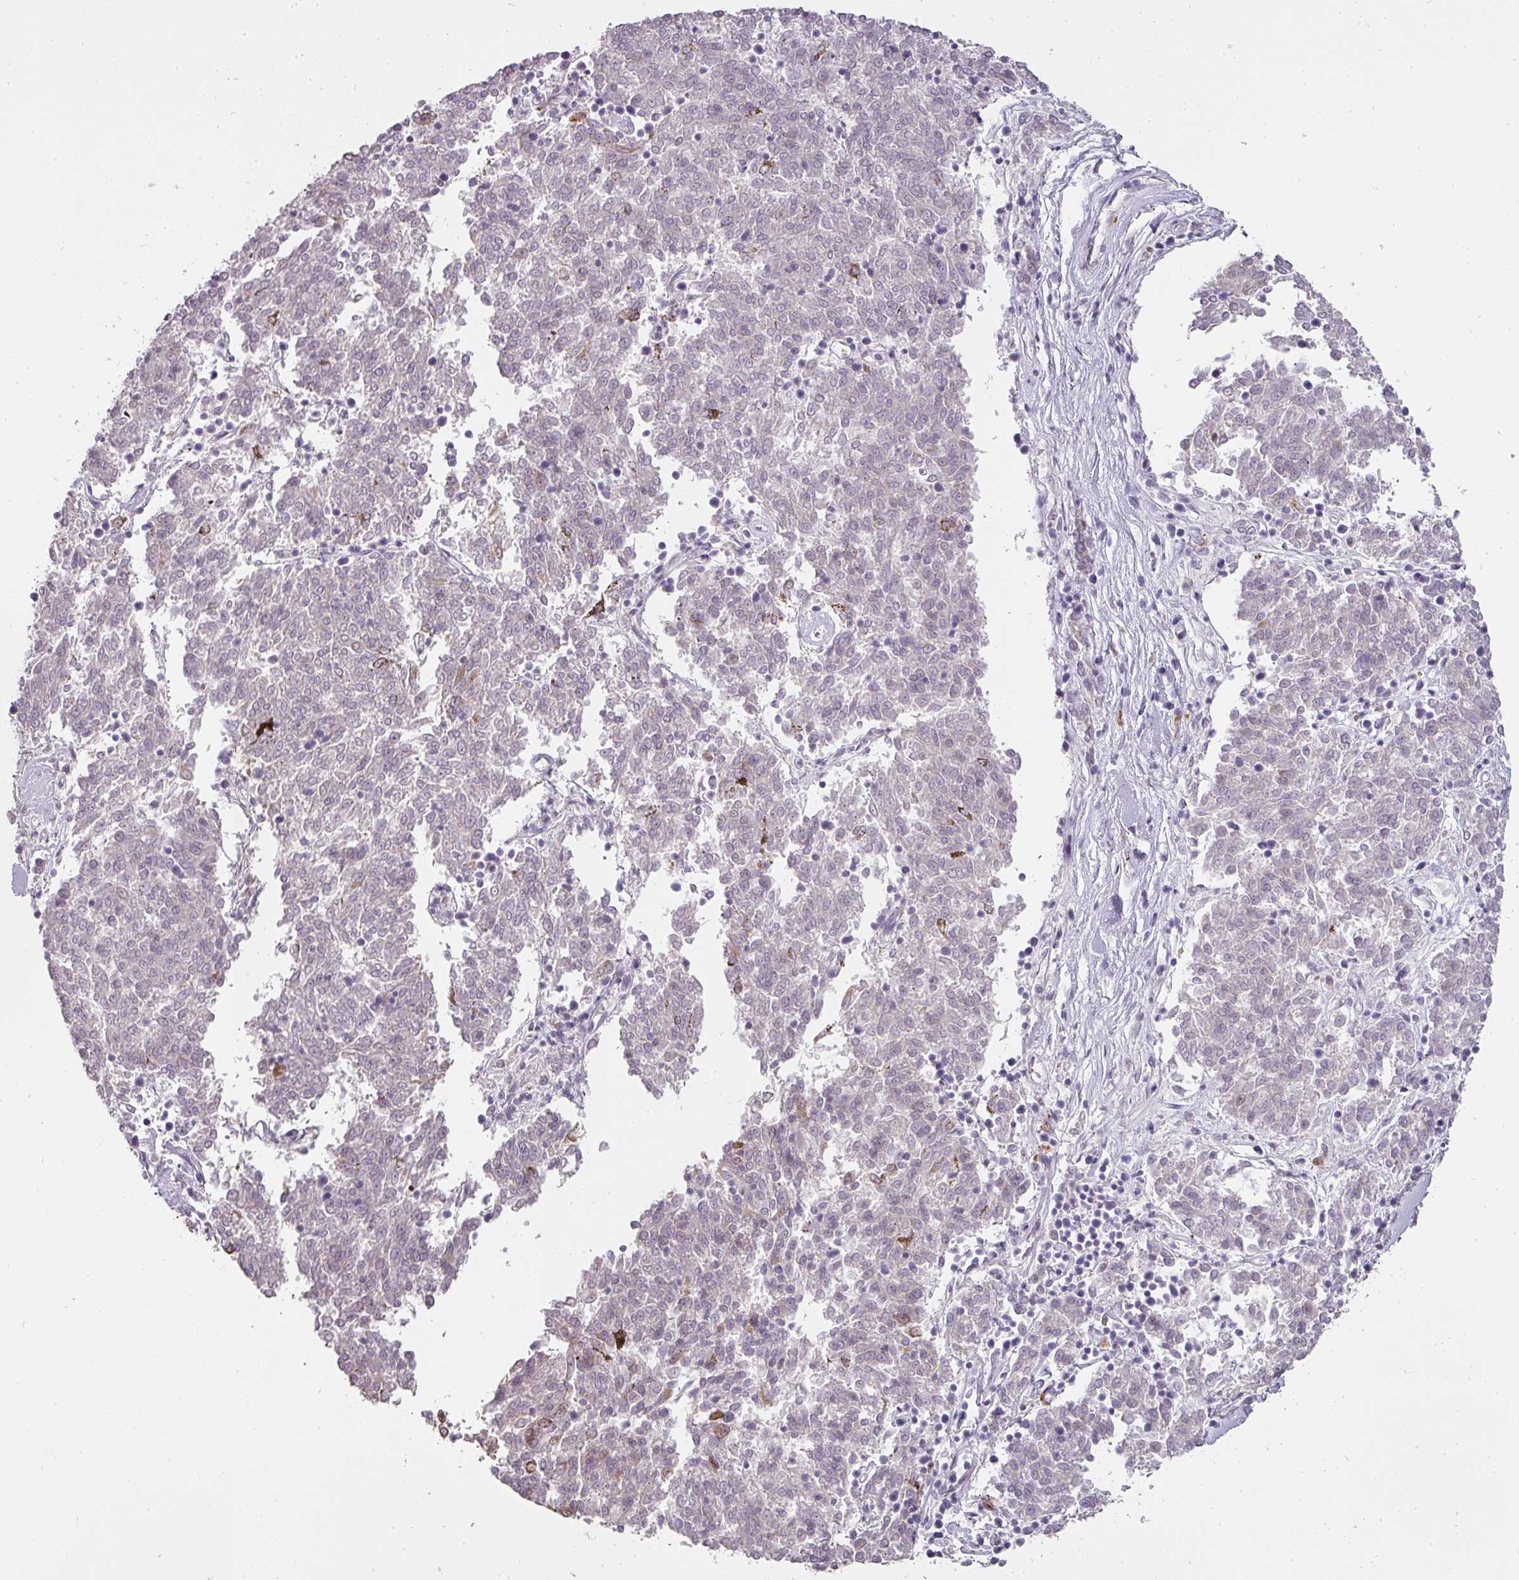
{"staining": {"intensity": "negative", "quantity": "none", "location": "none"}, "tissue": "melanoma", "cell_type": "Tumor cells", "image_type": "cancer", "snomed": [{"axis": "morphology", "description": "Malignant melanoma, NOS"}, {"axis": "topography", "description": "Skin"}], "caption": "Immunohistochemical staining of malignant melanoma exhibits no significant expression in tumor cells.", "gene": "BIK", "patient": {"sex": "female", "age": 72}}